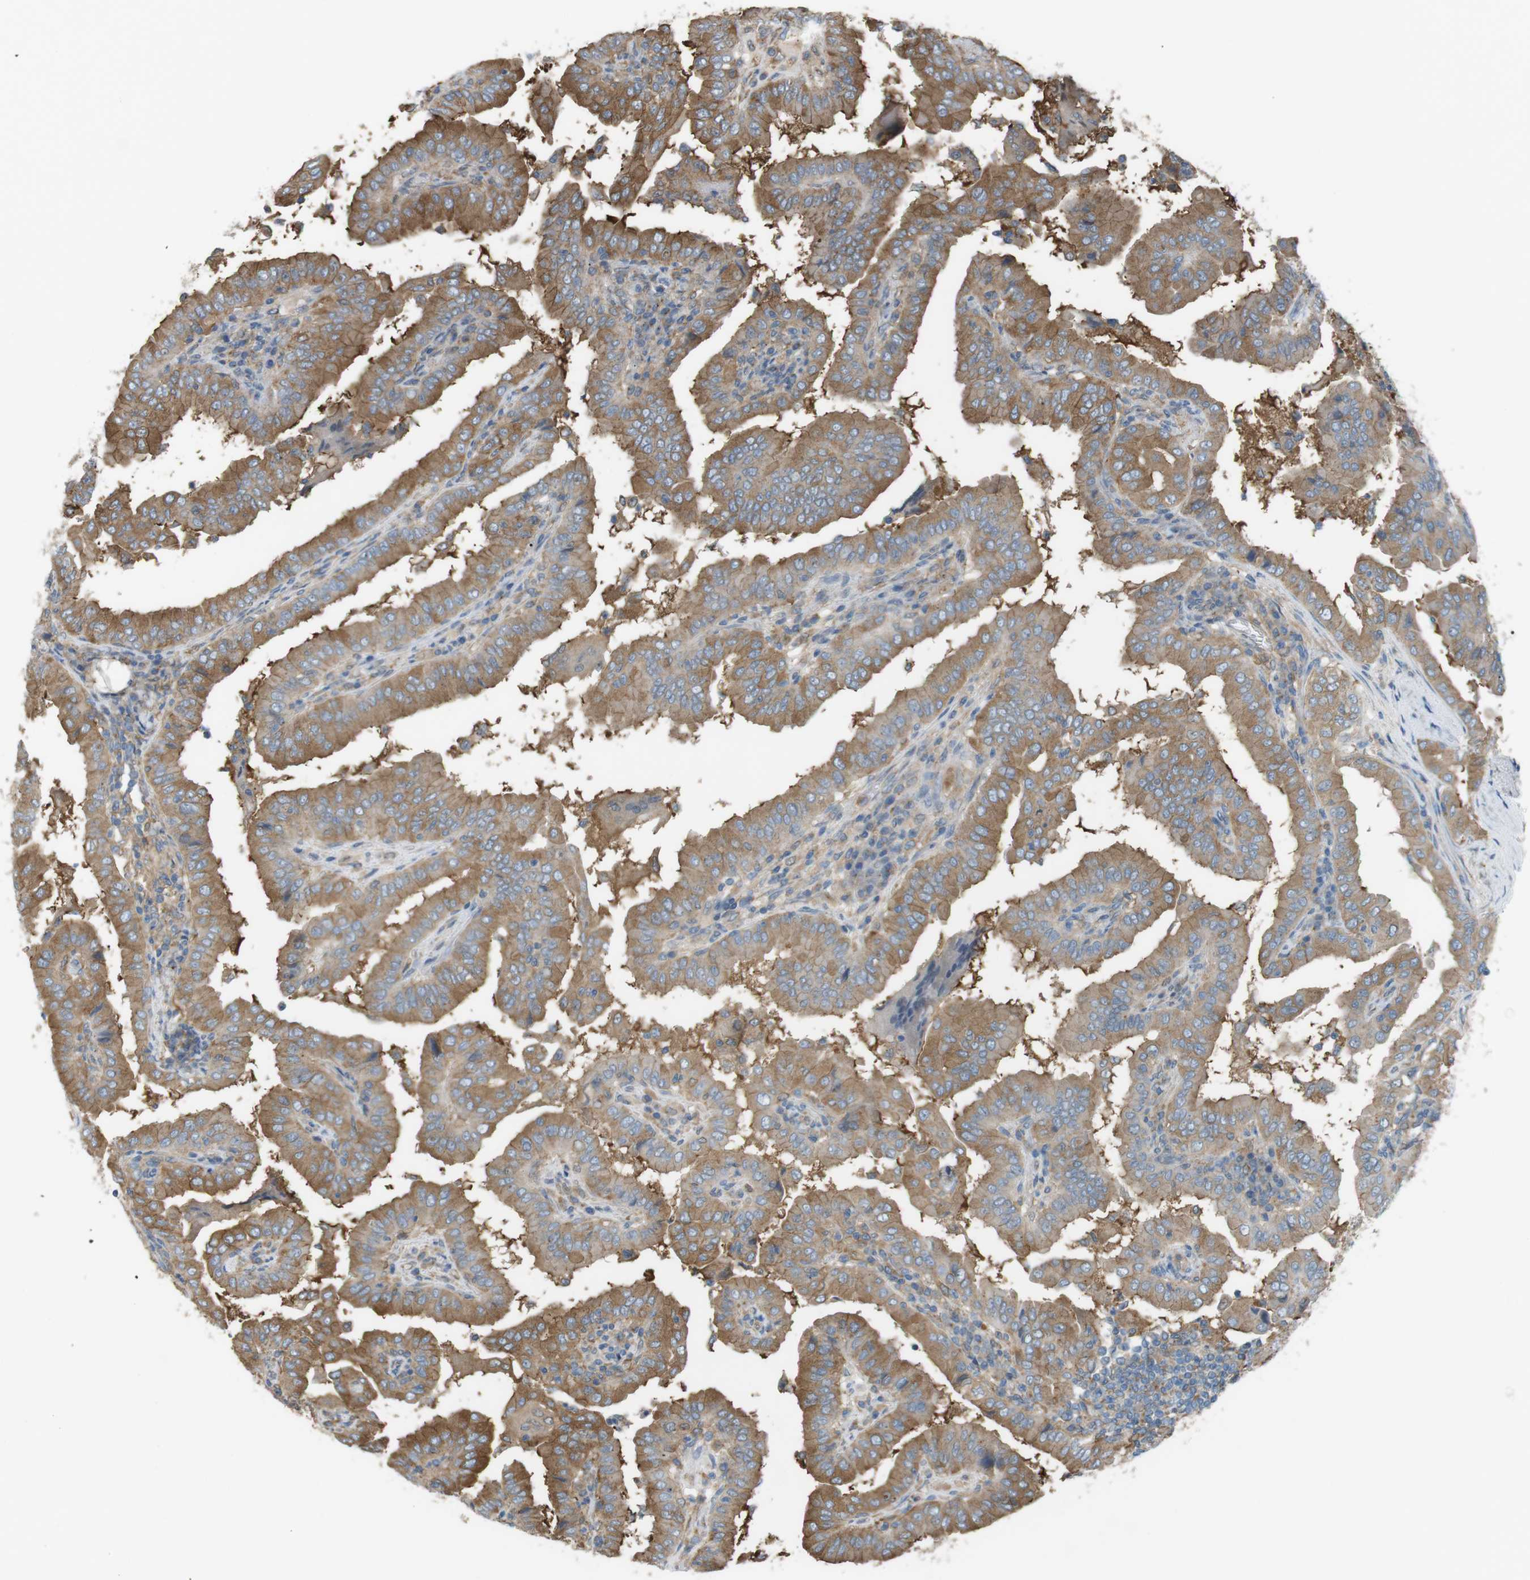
{"staining": {"intensity": "moderate", "quantity": ">75%", "location": "cytoplasmic/membranous"}, "tissue": "thyroid cancer", "cell_type": "Tumor cells", "image_type": "cancer", "snomed": [{"axis": "morphology", "description": "Papillary adenocarcinoma, NOS"}, {"axis": "topography", "description": "Thyroid gland"}], "caption": "Immunohistochemical staining of papillary adenocarcinoma (thyroid) exhibits medium levels of moderate cytoplasmic/membranous protein expression in about >75% of tumor cells. The protein of interest is shown in brown color, while the nuclei are stained blue.", "gene": "PEPD", "patient": {"sex": "male", "age": 33}}